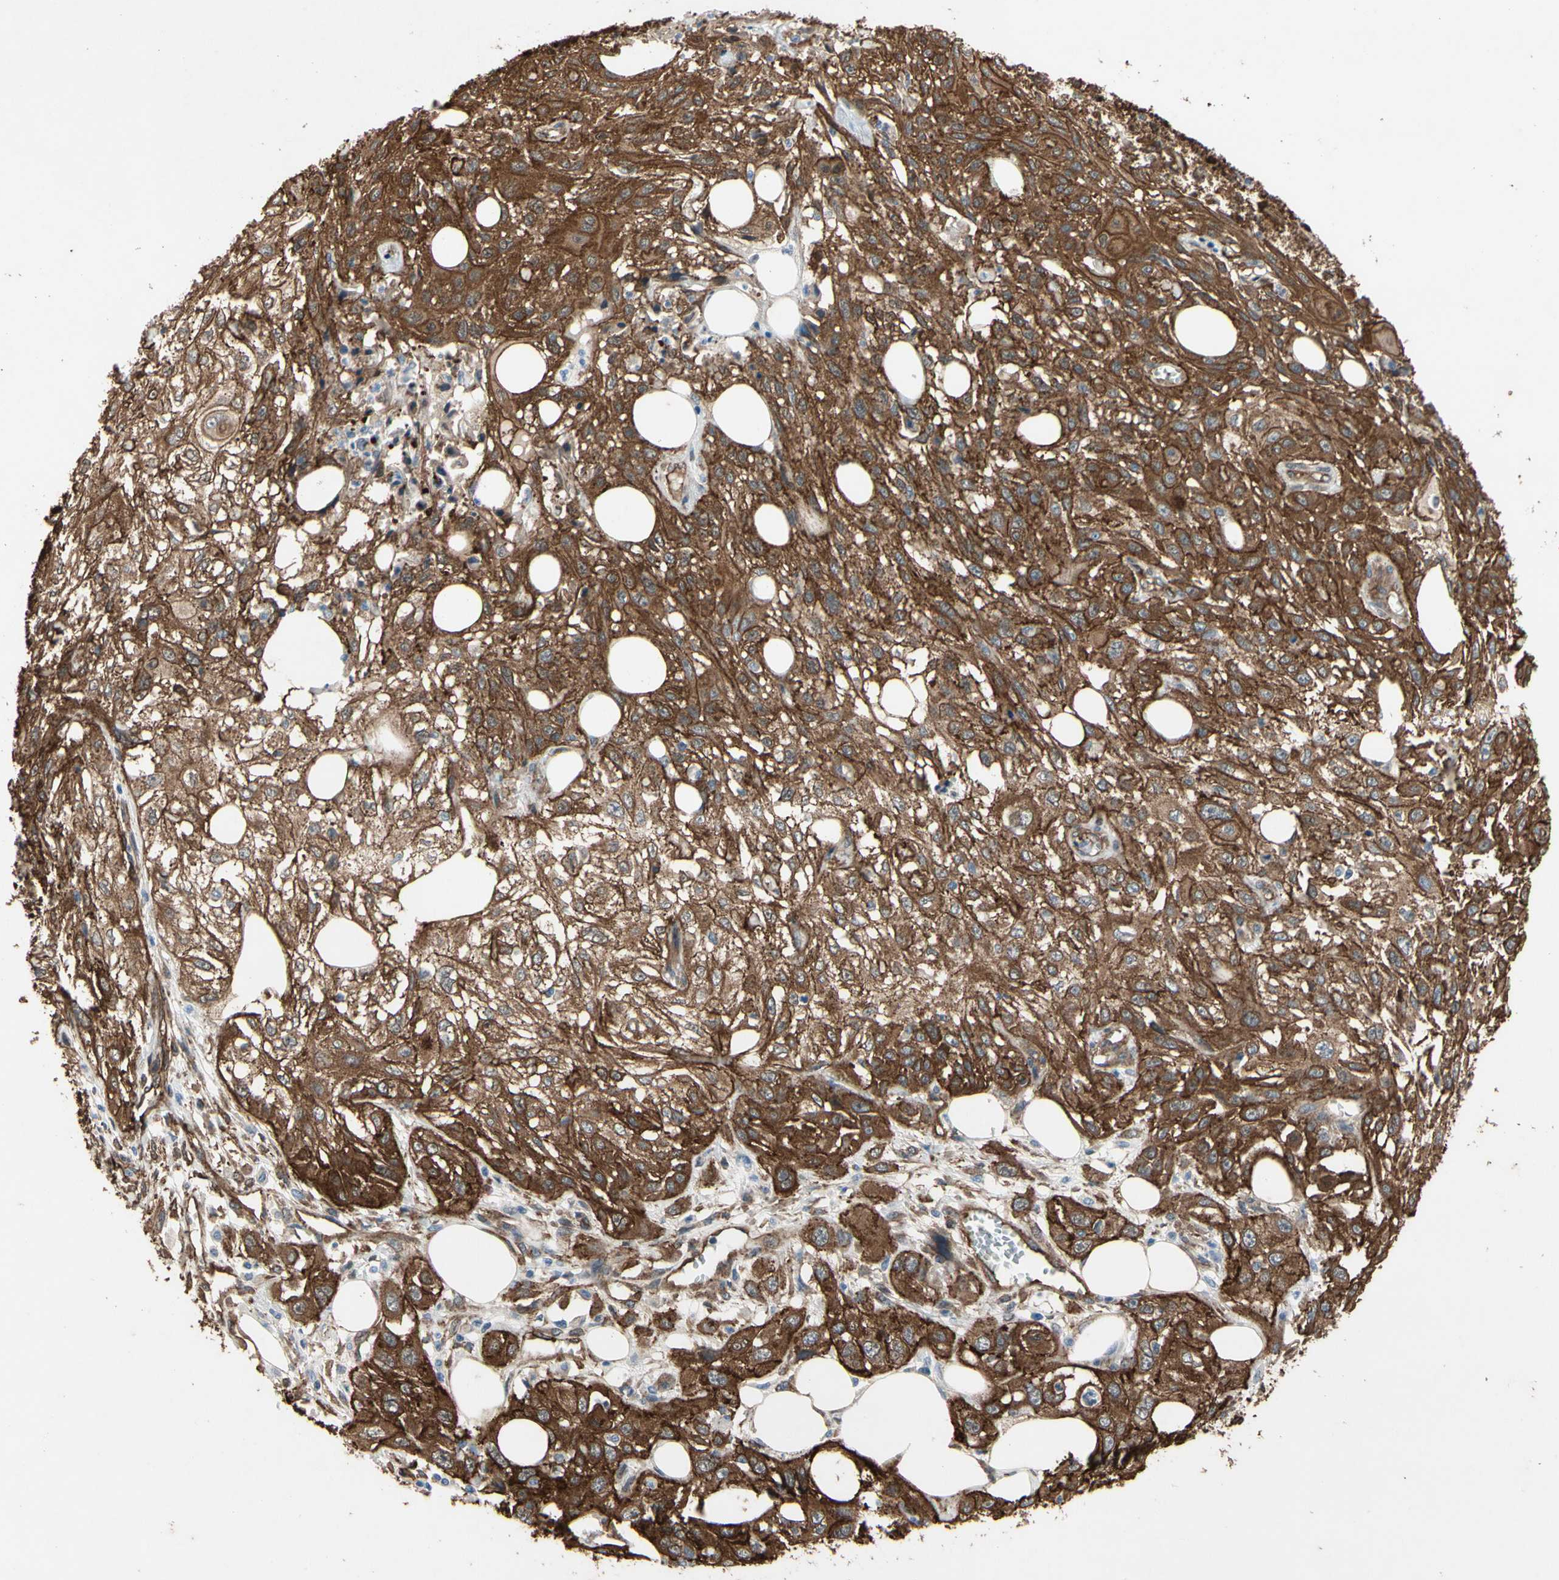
{"staining": {"intensity": "moderate", "quantity": ">75%", "location": "cytoplasmic/membranous"}, "tissue": "skin cancer", "cell_type": "Tumor cells", "image_type": "cancer", "snomed": [{"axis": "morphology", "description": "Squamous cell carcinoma, NOS"}, {"axis": "topography", "description": "Skin"}], "caption": "A histopathology image of human skin cancer stained for a protein demonstrates moderate cytoplasmic/membranous brown staining in tumor cells.", "gene": "CTTNBP2", "patient": {"sex": "male", "age": 75}}